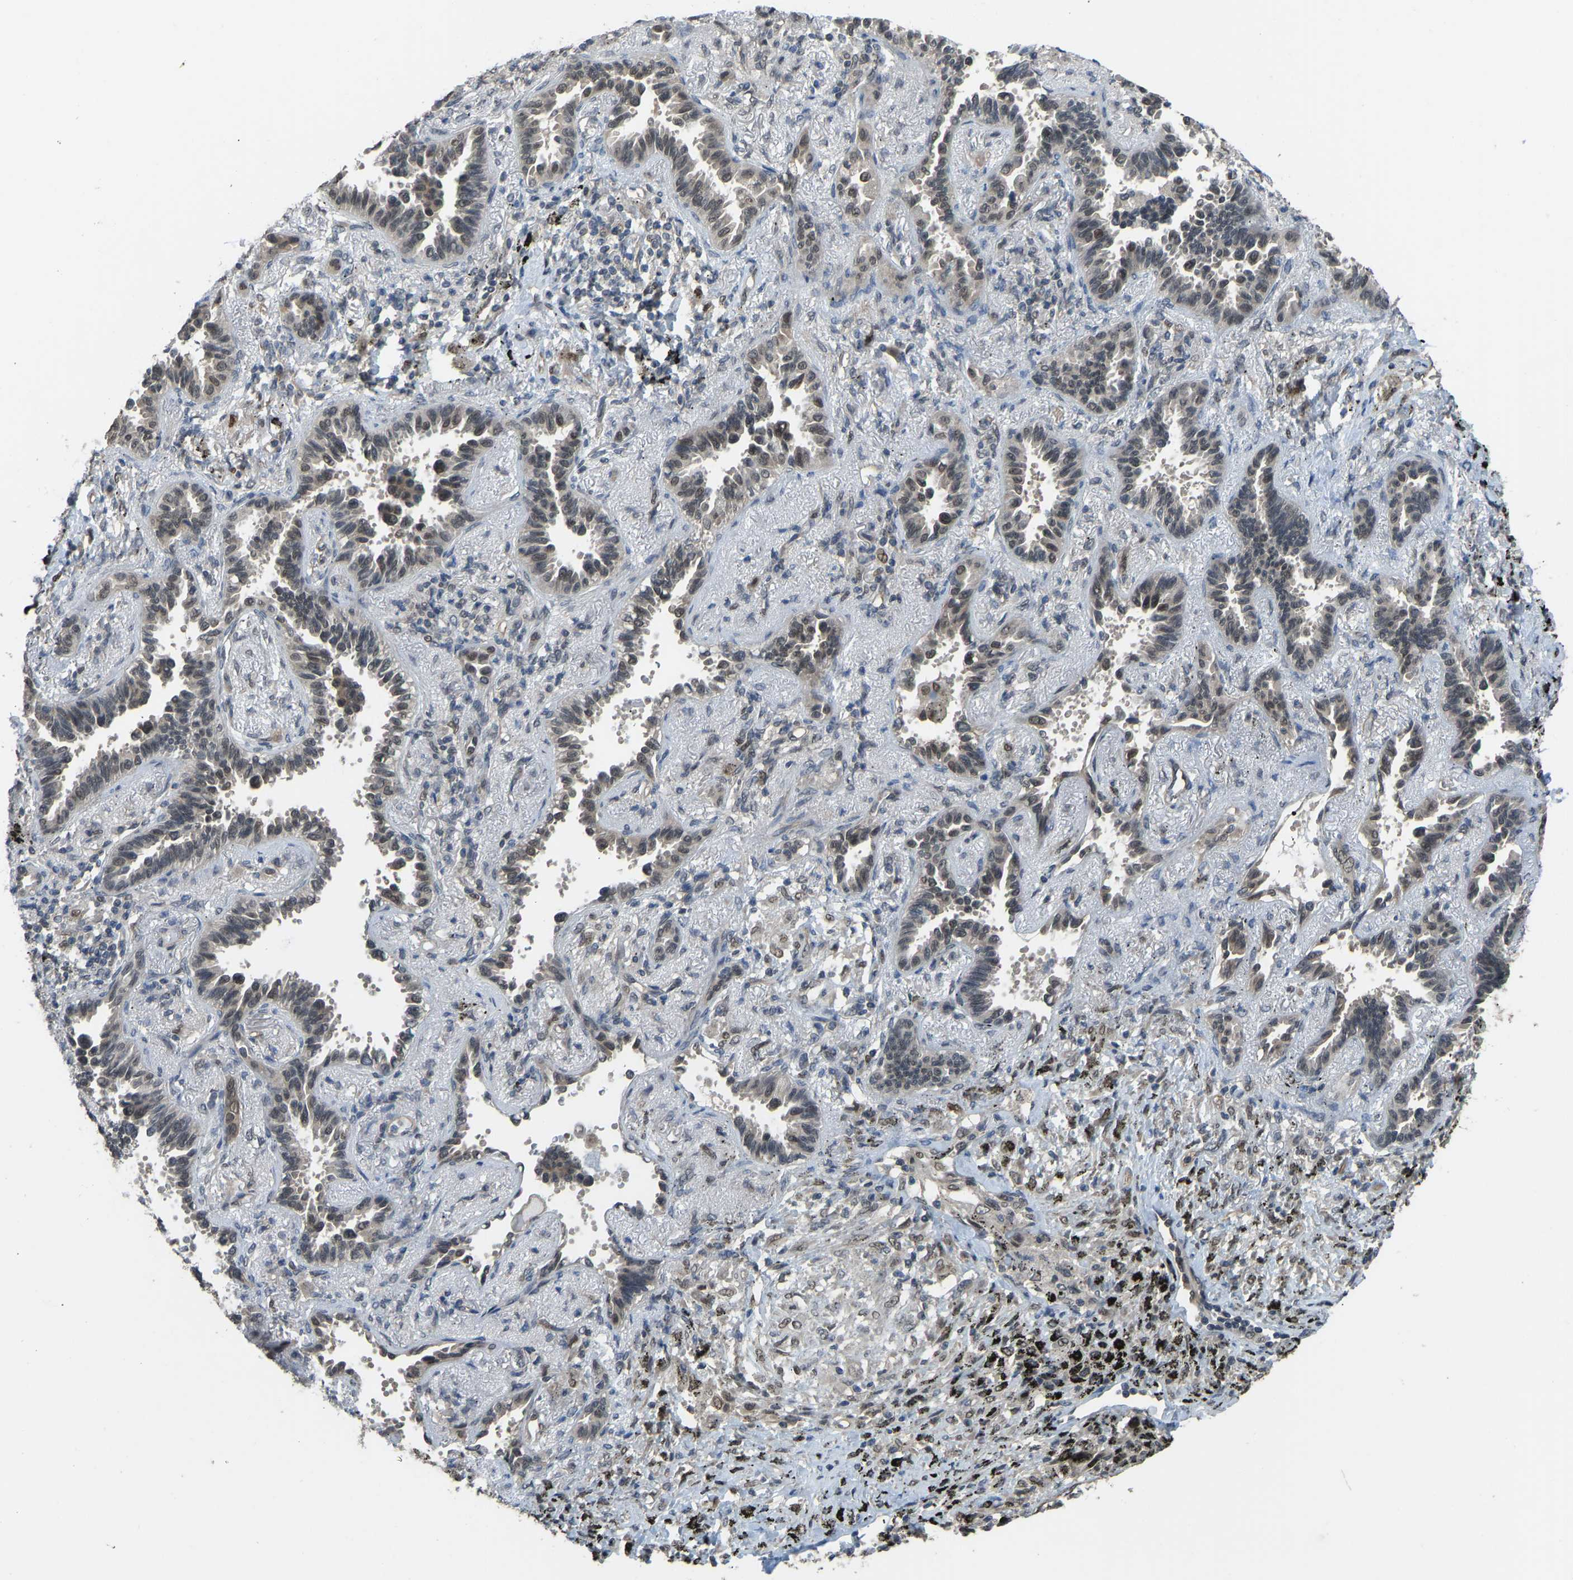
{"staining": {"intensity": "weak", "quantity": "<25%", "location": "nuclear"}, "tissue": "lung cancer", "cell_type": "Tumor cells", "image_type": "cancer", "snomed": [{"axis": "morphology", "description": "Adenocarcinoma, NOS"}, {"axis": "topography", "description": "Lung"}], "caption": "This histopathology image is of adenocarcinoma (lung) stained with immunohistochemistry (IHC) to label a protein in brown with the nuclei are counter-stained blue. There is no positivity in tumor cells.", "gene": "KPNA6", "patient": {"sex": "male", "age": 59}}